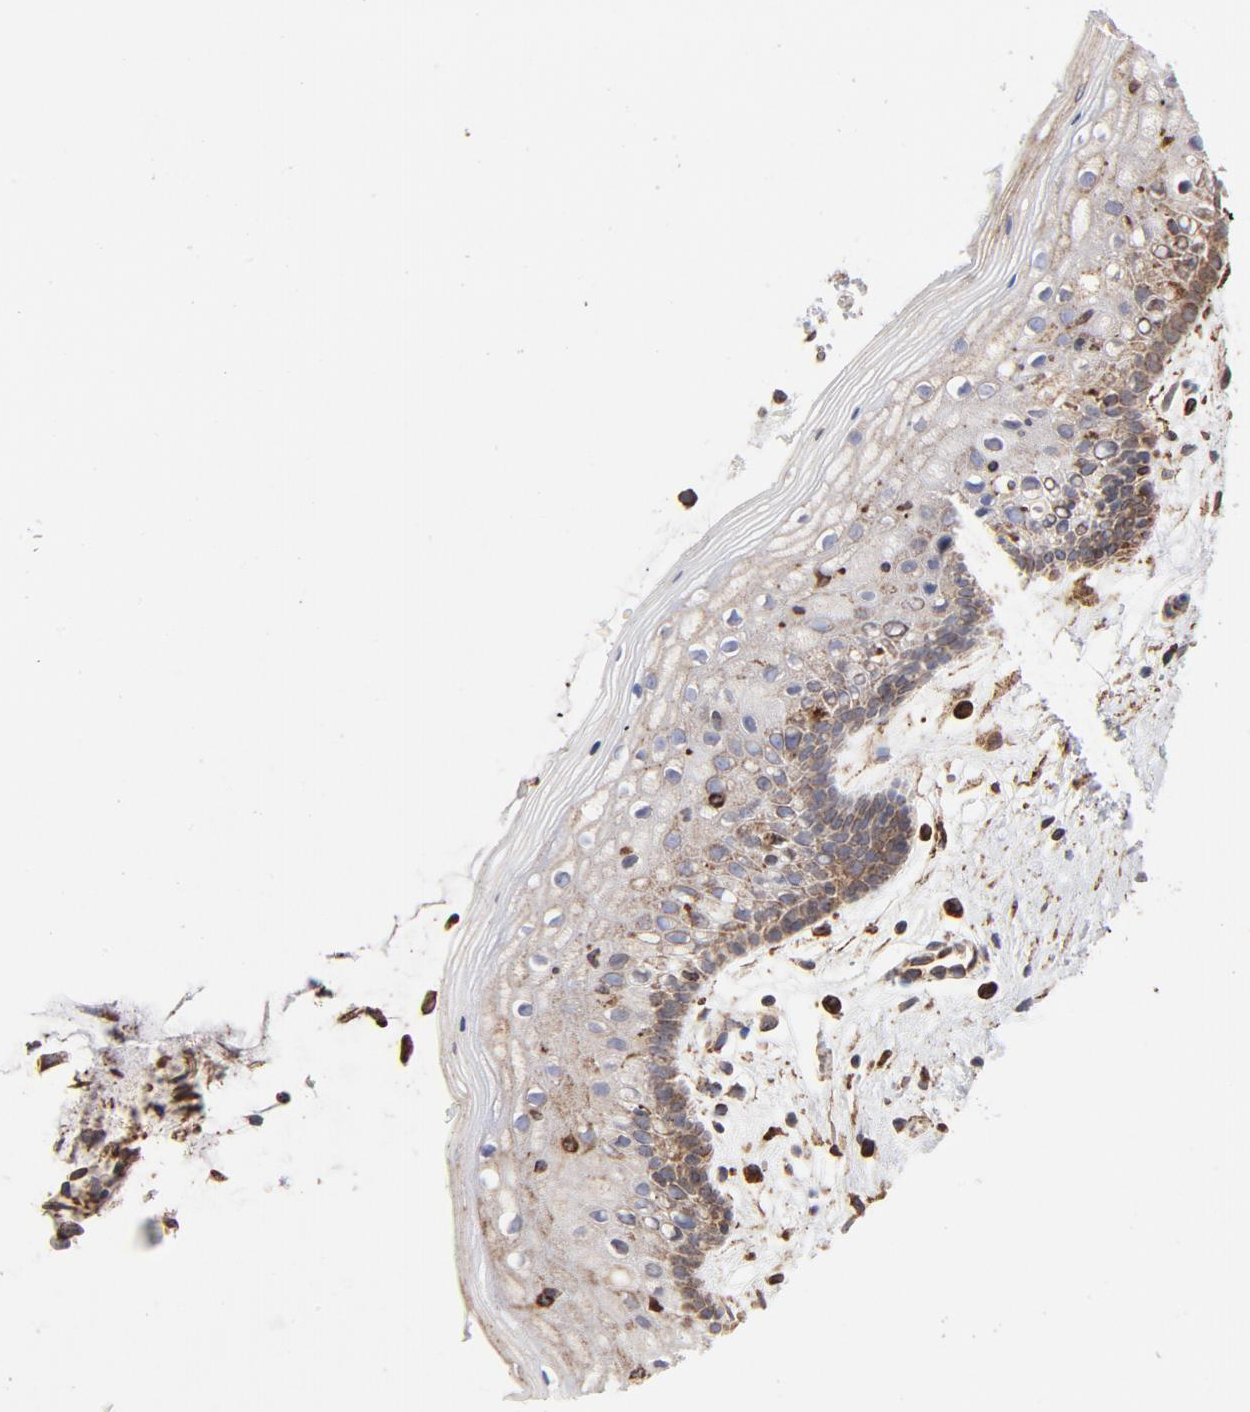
{"staining": {"intensity": "moderate", "quantity": ">75%", "location": "cytoplasmic/membranous"}, "tissue": "vagina", "cell_type": "Squamous epithelial cells", "image_type": "normal", "snomed": [{"axis": "morphology", "description": "Normal tissue, NOS"}, {"axis": "topography", "description": "Vagina"}], "caption": "The image reveals immunohistochemical staining of normal vagina. There is moderate cytoplasmic/membranous positivity is present in about >75% of squamous epithelial cells.", "gene": "CANX", "patient": {"sex": "female", "age": 46}}